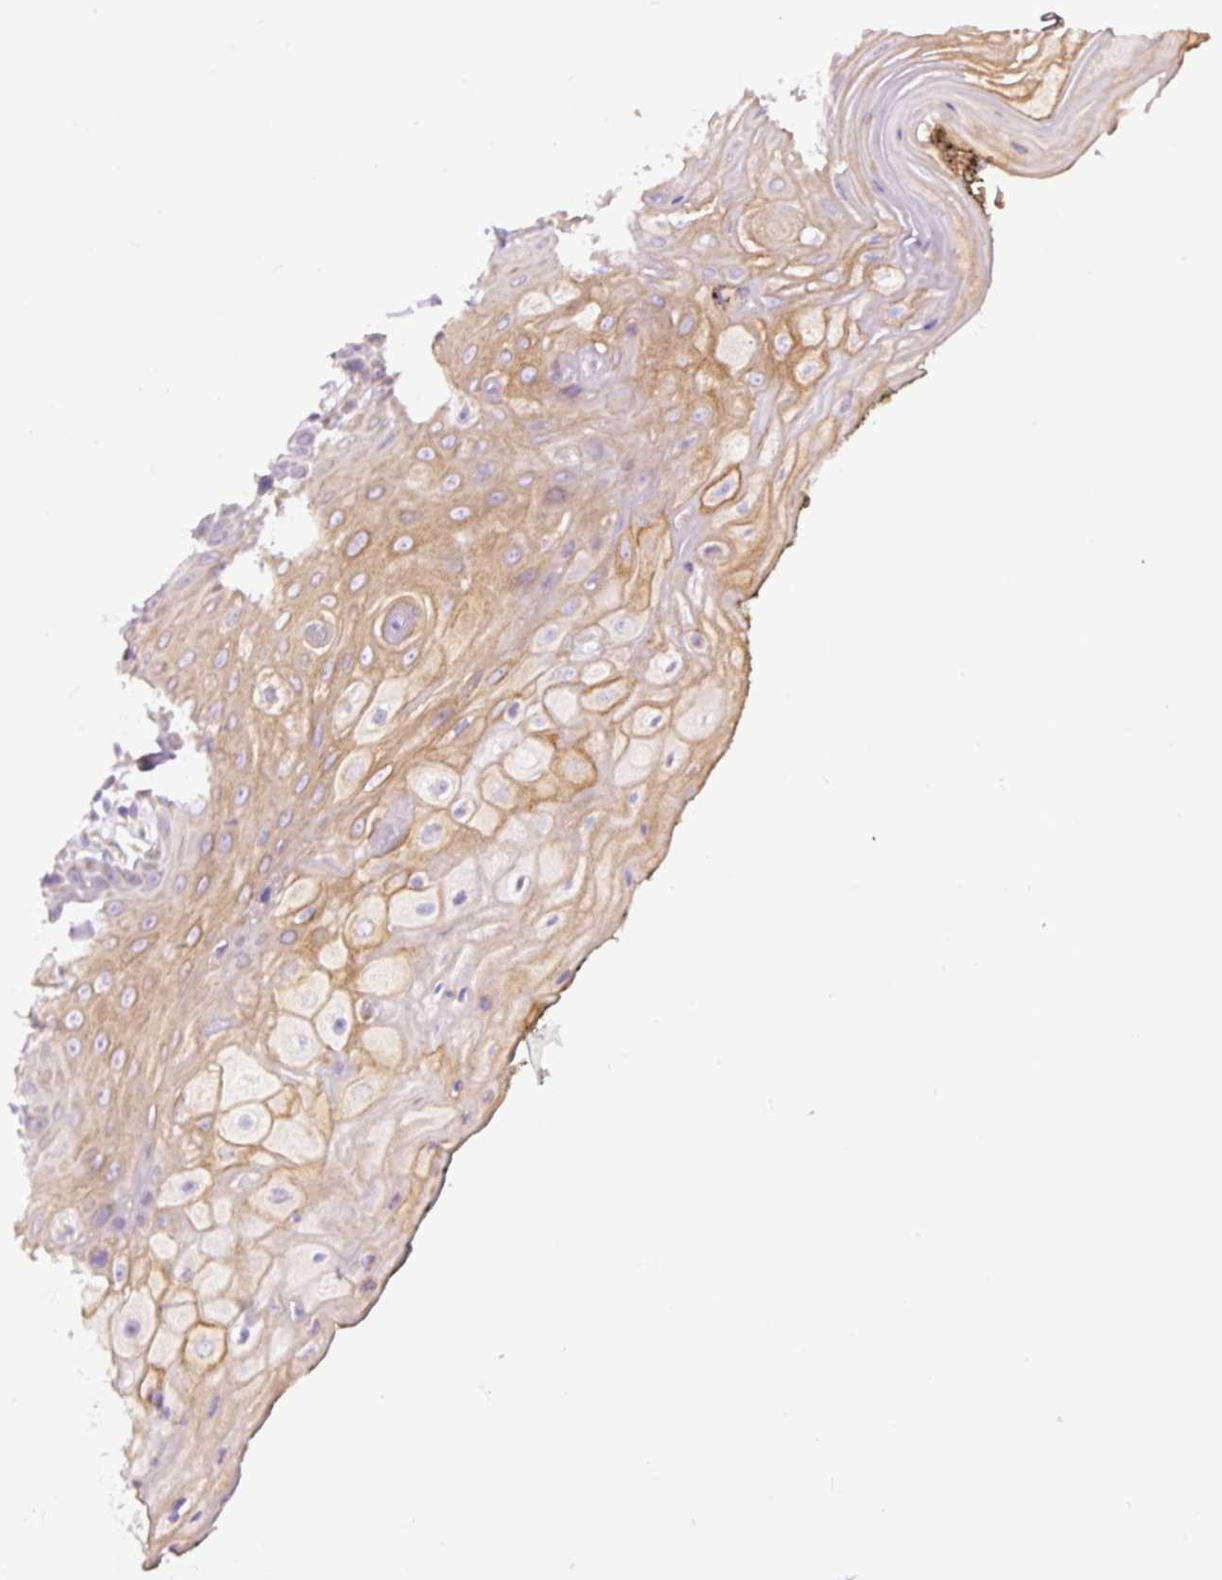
{"staining": {"intensity": "moderate", "quantity": "<25%", "location": "cytoplasmic/membranous"}, "tissue": "oral mucosa", "cell_type": "Squamous epithelial cells", "image_type": "normal", "snomed": [{"axis": "morphology", "description": "Normal tissue, NOS"}, {"axis": "topography", "description": "Oral tissue"}, {"axis": "topography", "description": "Tounge, NOS"}], "caption": "An image of oral mucosa stained for a protein demonstrates moderate cytoplasmic/membranous brown staining in squamous epithelial cells.", "gene": "PRRC2A", "patient": {"sex": "female", "age": 59}}